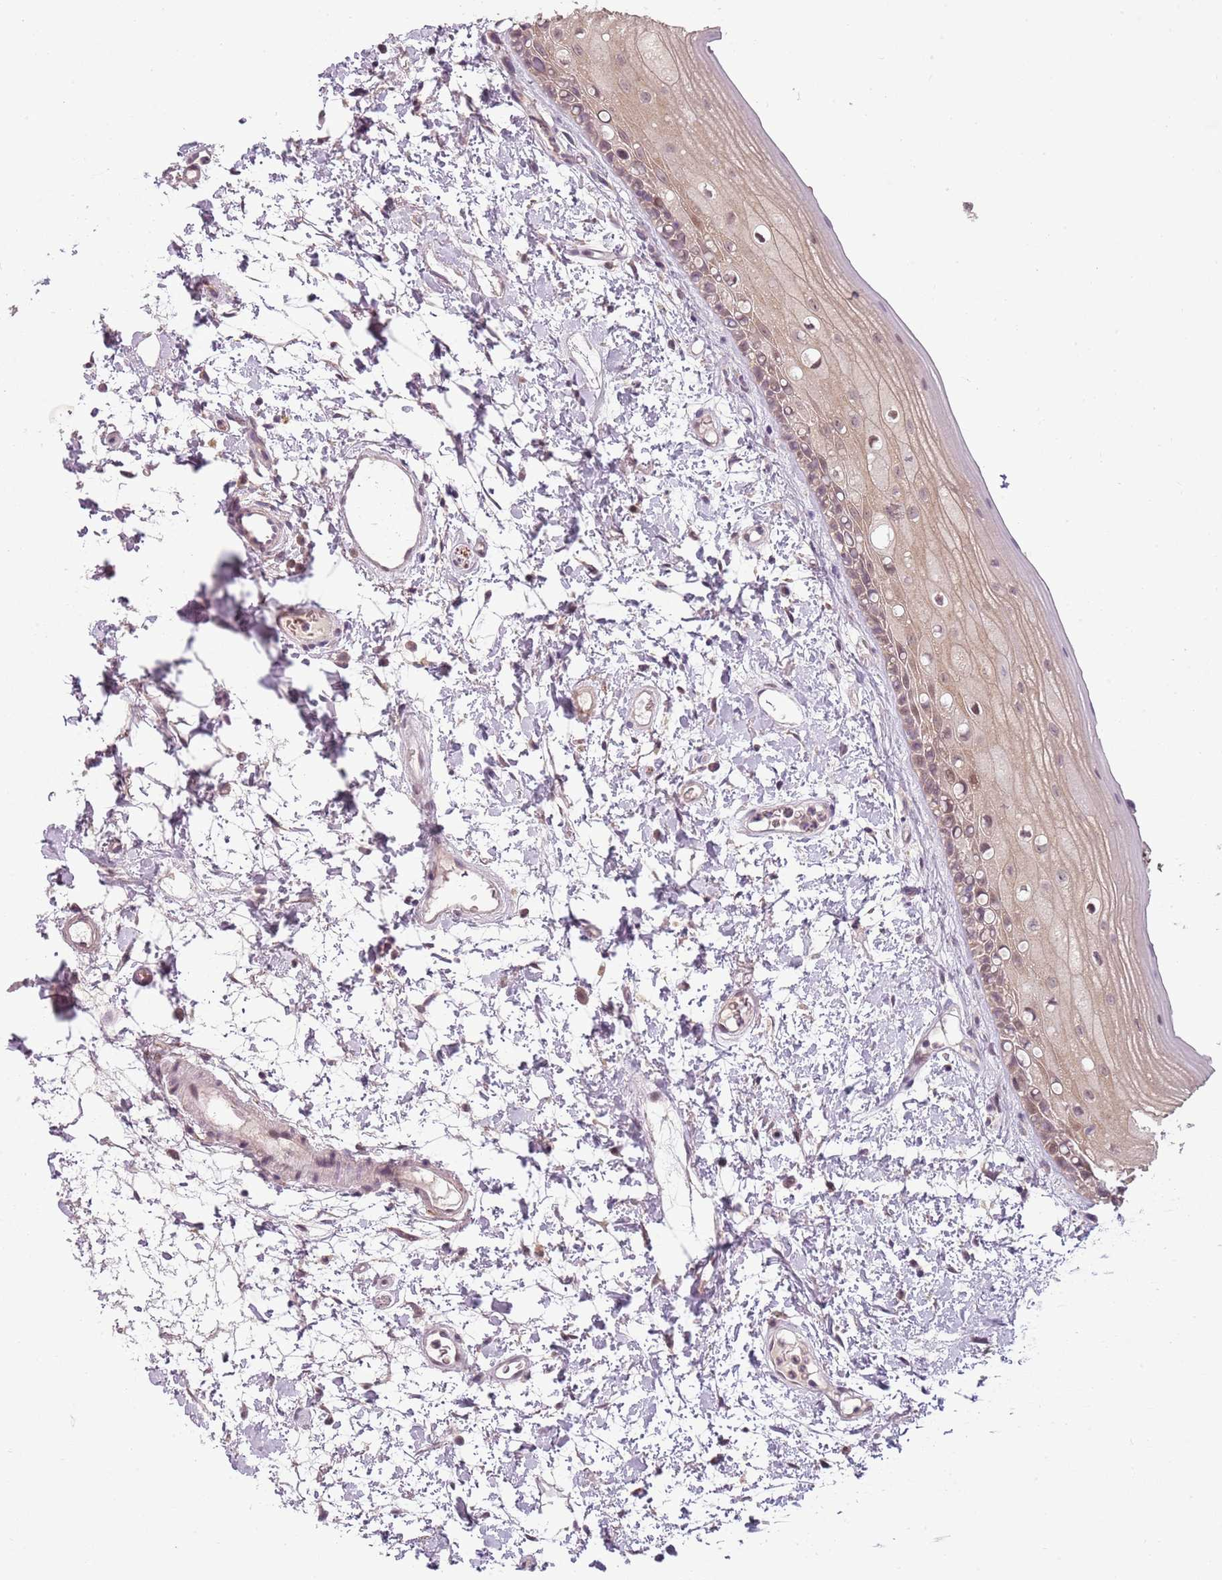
{"staining": {"intensity": "moderate", "quantity": "25%-75%", "location": "cytoplasmic/membranous,nuclear"}, "tissue": "oral mucosa", "cell_type": "Squamous epithelial cells", "image_type": "normal", "snomed": [{"axis": "morphology", "description": "Normal tissue, NOS"}, {"axis": "topography", "description": "Oral tissue"}], "caption": "Immunohistochemical staining of normal human oral mucosa reveals medium levels of moderate cytoplasmic/membranous,nuclear positivity in about 25%-75% of squamous epithelial cells. (Brightfield microscopy of DAB IHC at high magnification).", "gene": "TEKT4", "patient": {"sex": "female", "age": 76}}